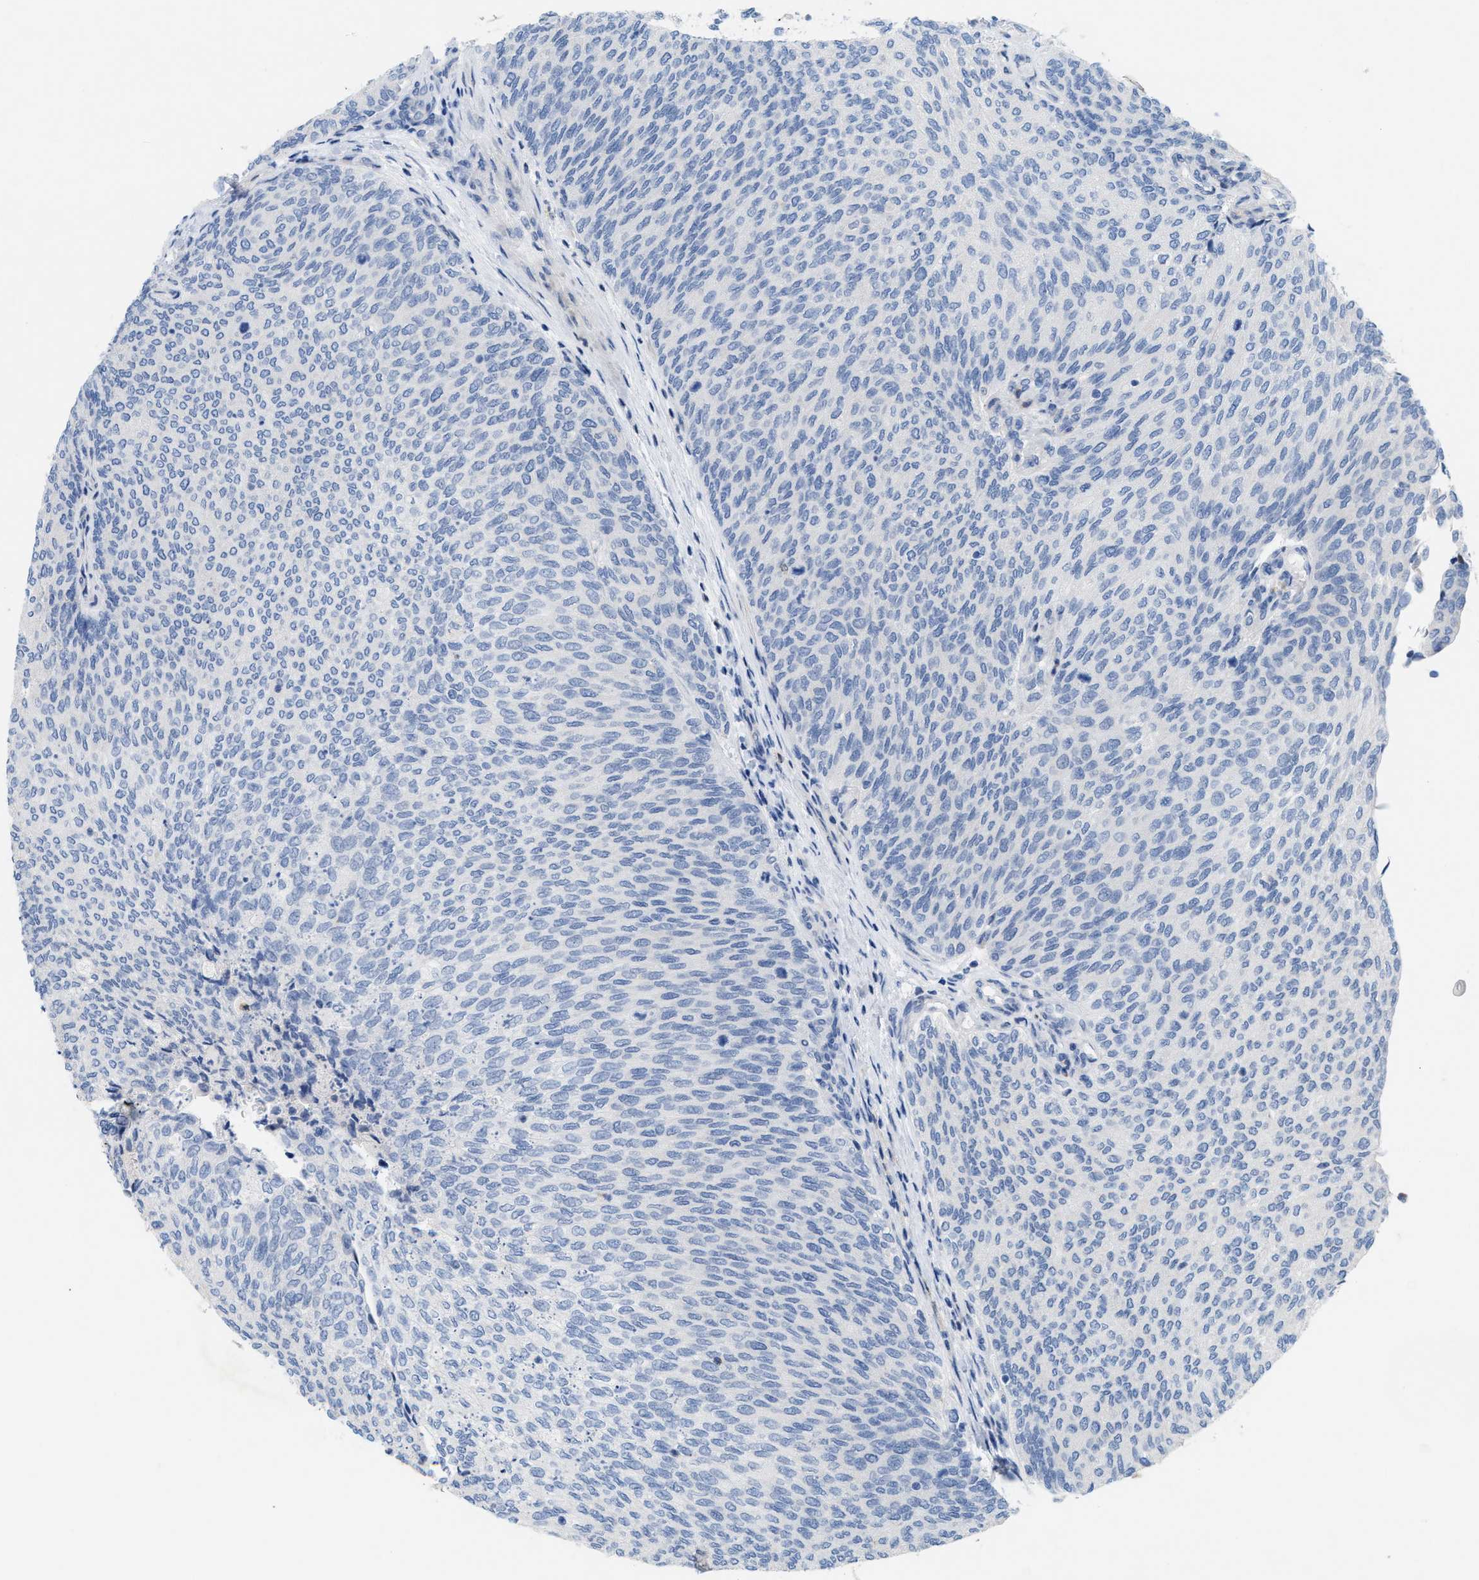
{"staining": {"intensity": "negative", "quantity": "none", "location": "none"}, "tissue": "urothelial cancer", "cell_type": "Tumor cells", "image_type": "cancer", "snomed": [{"axis": "morphology", "description": "Urothelial carcinoma, Low grade"}, {"axis": "topography", "description": "Urinary bladder"}], "caption": "Protein analysis of low-grade urothelial carcinoma shows no significant positivity in tumor cells.", "gene": "CPA2", "patient": {"sex": "female", "age": 79}}